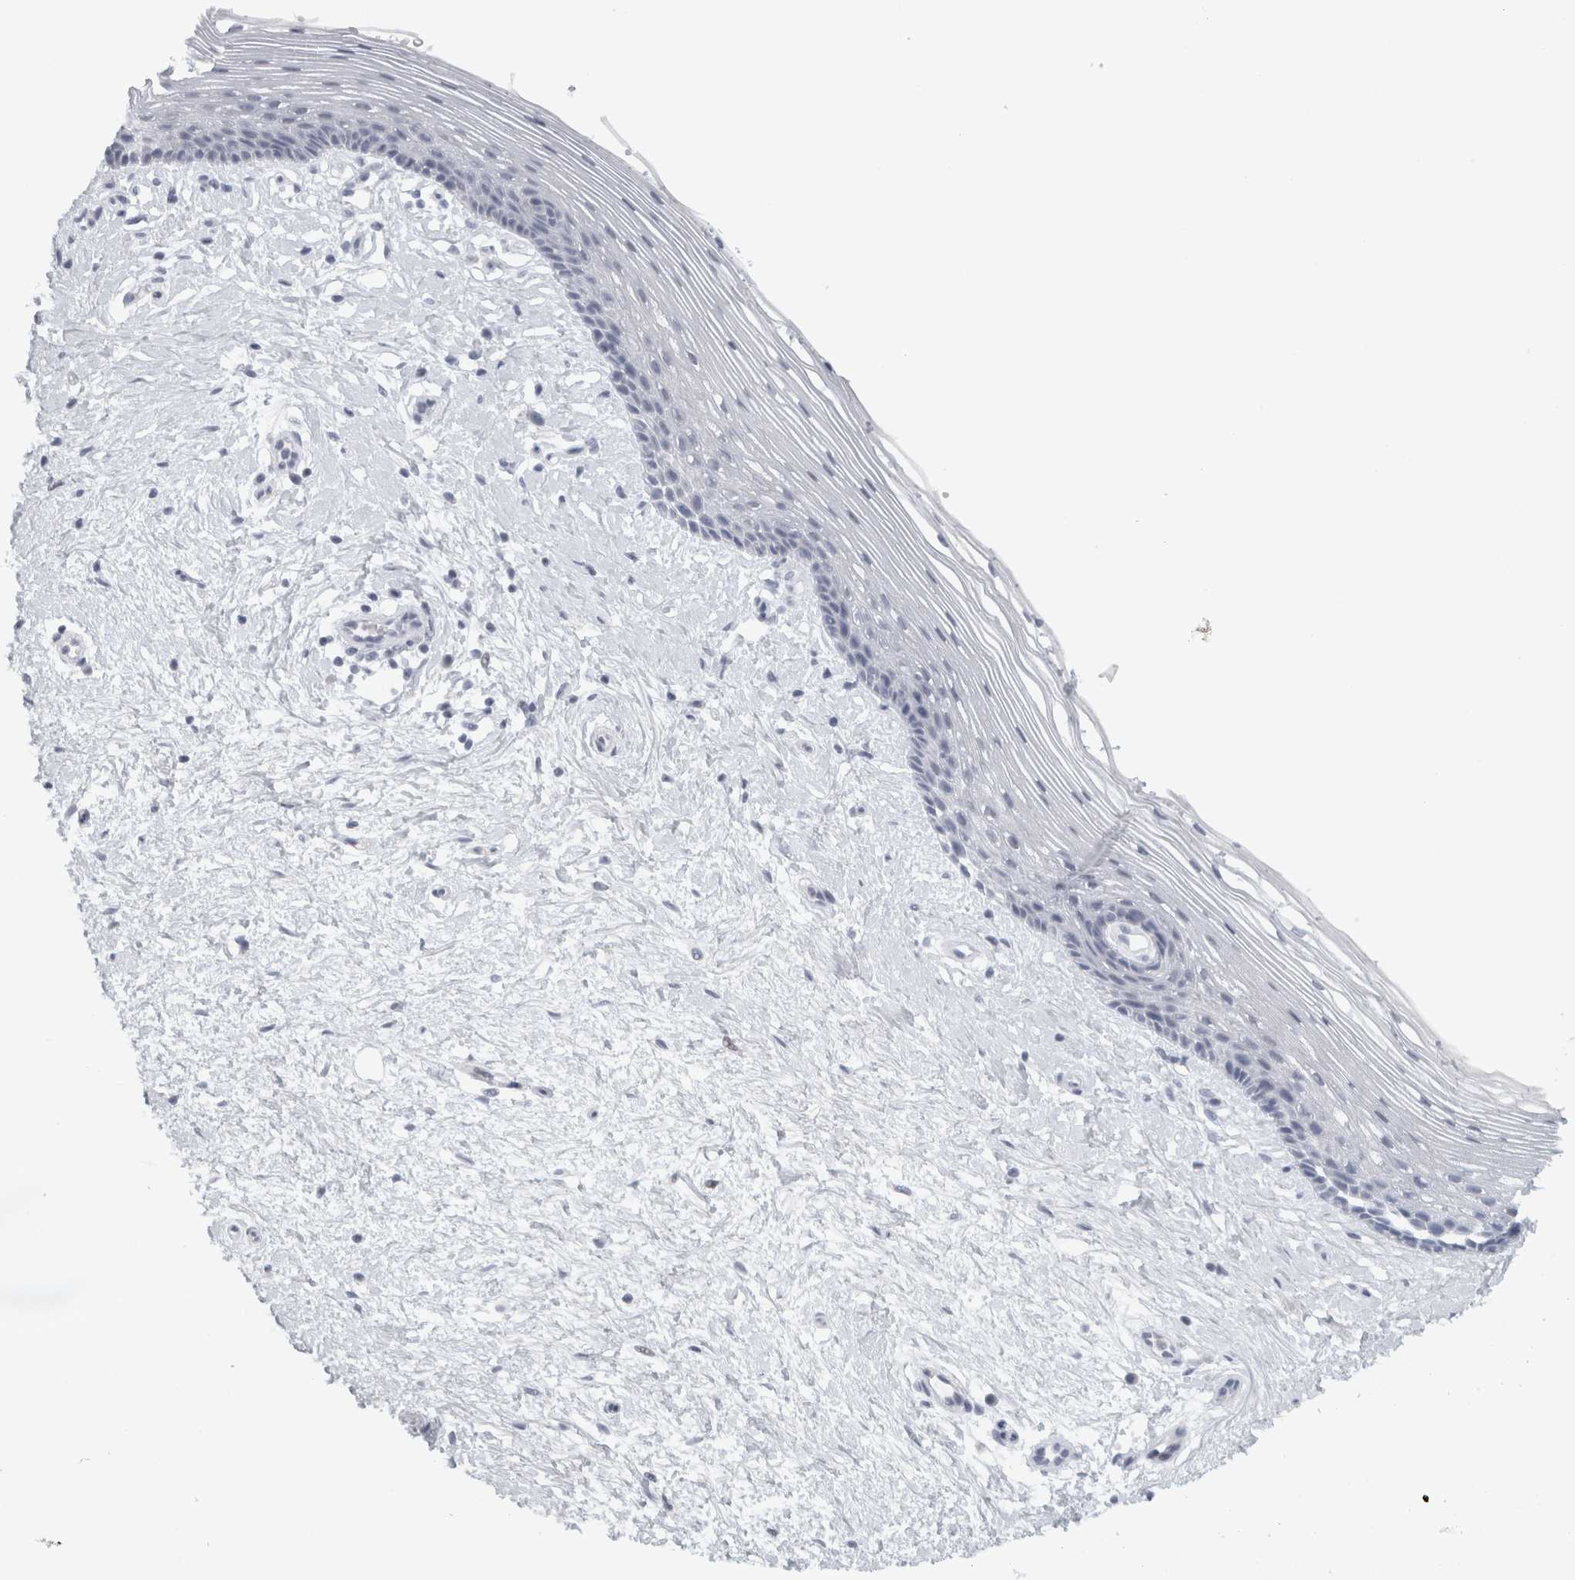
{"staining": {"intensity": "negative", "quantity": "none", "location": "none"}, "tissue": "vagina", "cell_type": "Squamous epithelial cells", "image_type": "normal", "snomed": [{"axis": "morphology", "description": "Normal tissue, NOS"}, {"axis": "topography", "description": "Vagina"}], "caption": "Immunohistochemistry of benign human vagina demonstrates no expression in squamous epithelial cells. (DAB immunohistochemistry (IHC) with hematoxylin counter stain).", "gene": "PTPRN2", "patient": {"sex": "female", "age": 46}}